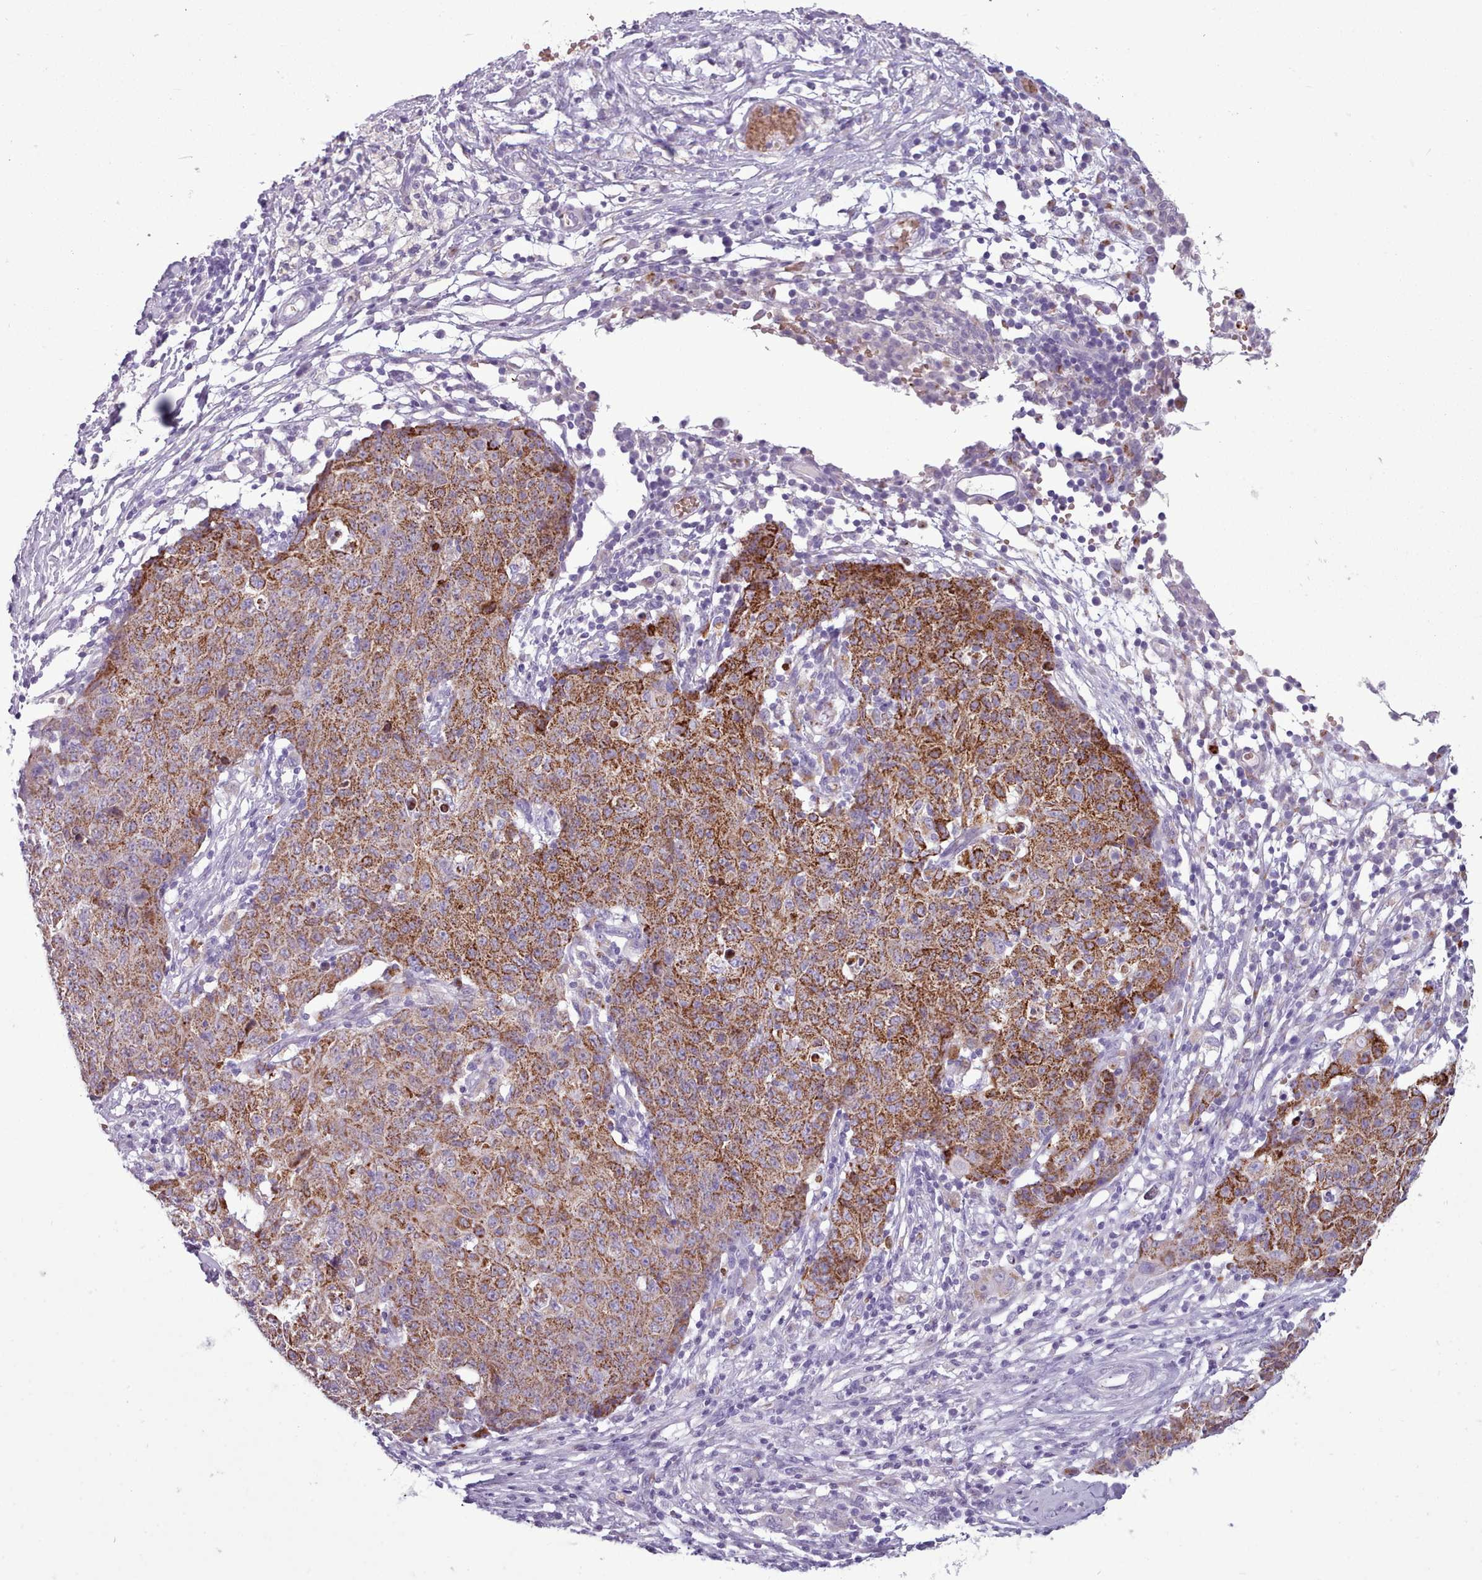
{"staining": {"intensity": "moderate", "quantity": ">75%", "location": "cytoplasmic/membranous"}, "tissue": "ovarian cancer", "cell_type": "Tumor cells", "image_type": "cancer", "snomed": [{"axis": "morphology", "description": "Carcinoma, endometroid"}, {"axis": "topography", "description": "Ovary"}], "caption": "Ovarian cancer (endometroid carcinoma) stained for a protein (brown) reveals moderate cytoplasmic/membranous positive expression in approximately >75% of tumor cells.", "gene": "AK4", "patient": {"sex": "female", "age": 42}}